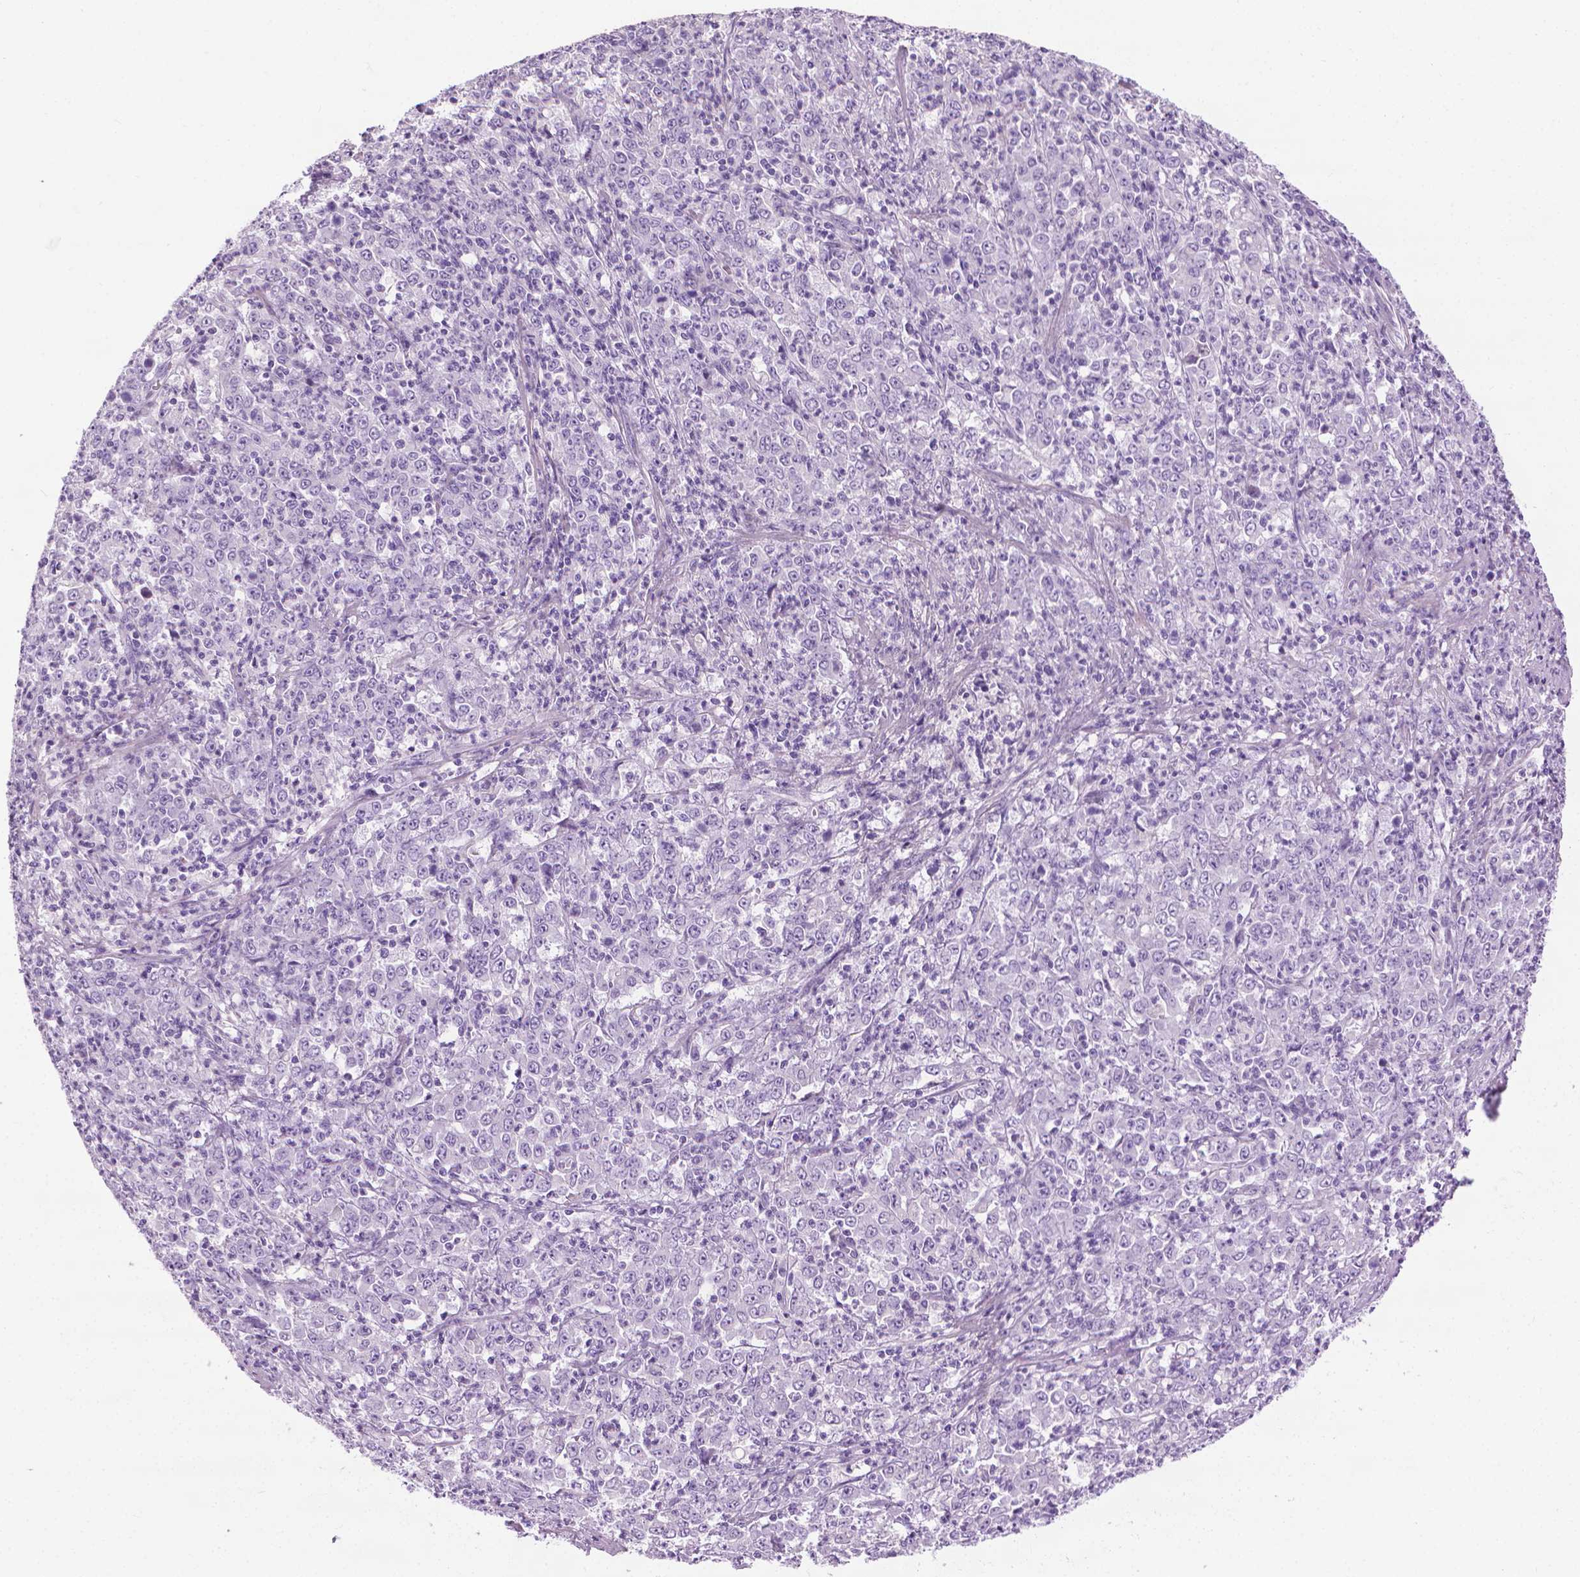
{"staining": {"intensity": "negative", "quantity": "none", "location": "none"}, "tissue": "stomach cancer", "cell_type": "Tumor cells", "image_type": "cancer", "snomed": [{"axis": "morphology", "description": "Adenocarcinoma, NOS"}, {"axis": "topography", "description": "Stomach, lower"}], "caption": "Tumor cells show no significant protein expression in stomach adenocarcinoma.", "gene": "DNAI7", "patient": {"sex": "female", "age": 71}}